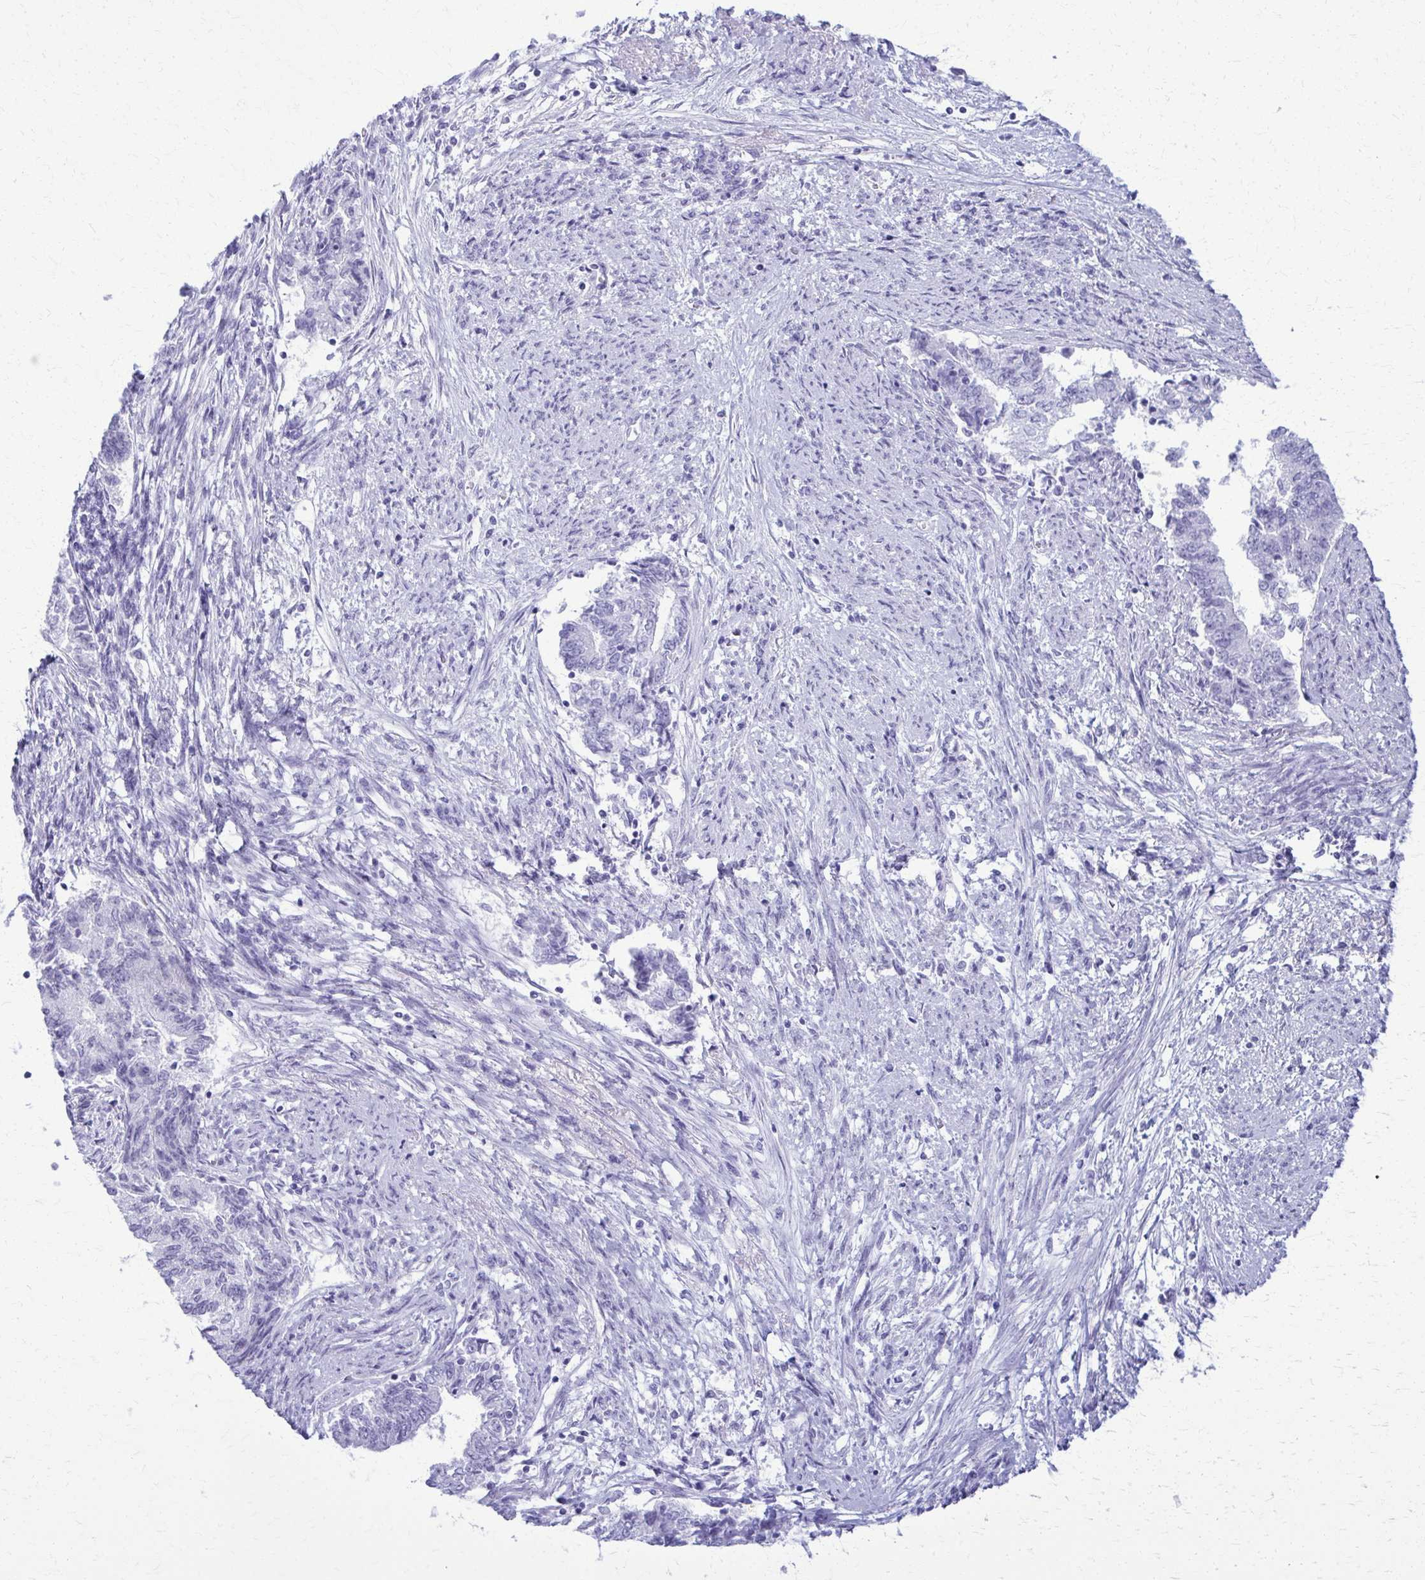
{"staining": {"intensity": "negative", "quantity": "none", "location": "none"}, "tissue": "endometrial cancer", "cell_type": "Tumor cells", "image_type": "cancer", "snomed": [{"axis": "morphology", "description": "Adenocarcinoma, NOS"}, {"axis": "topography", "description": "Endometrium"}], "caption": "A photomicrograph of endometrial adenocarcinoma stained for a protein exhibits no brown staining in tumor cells.", "gene": "ACSM2B", "patient": {"sex": "female", "age": 65}}